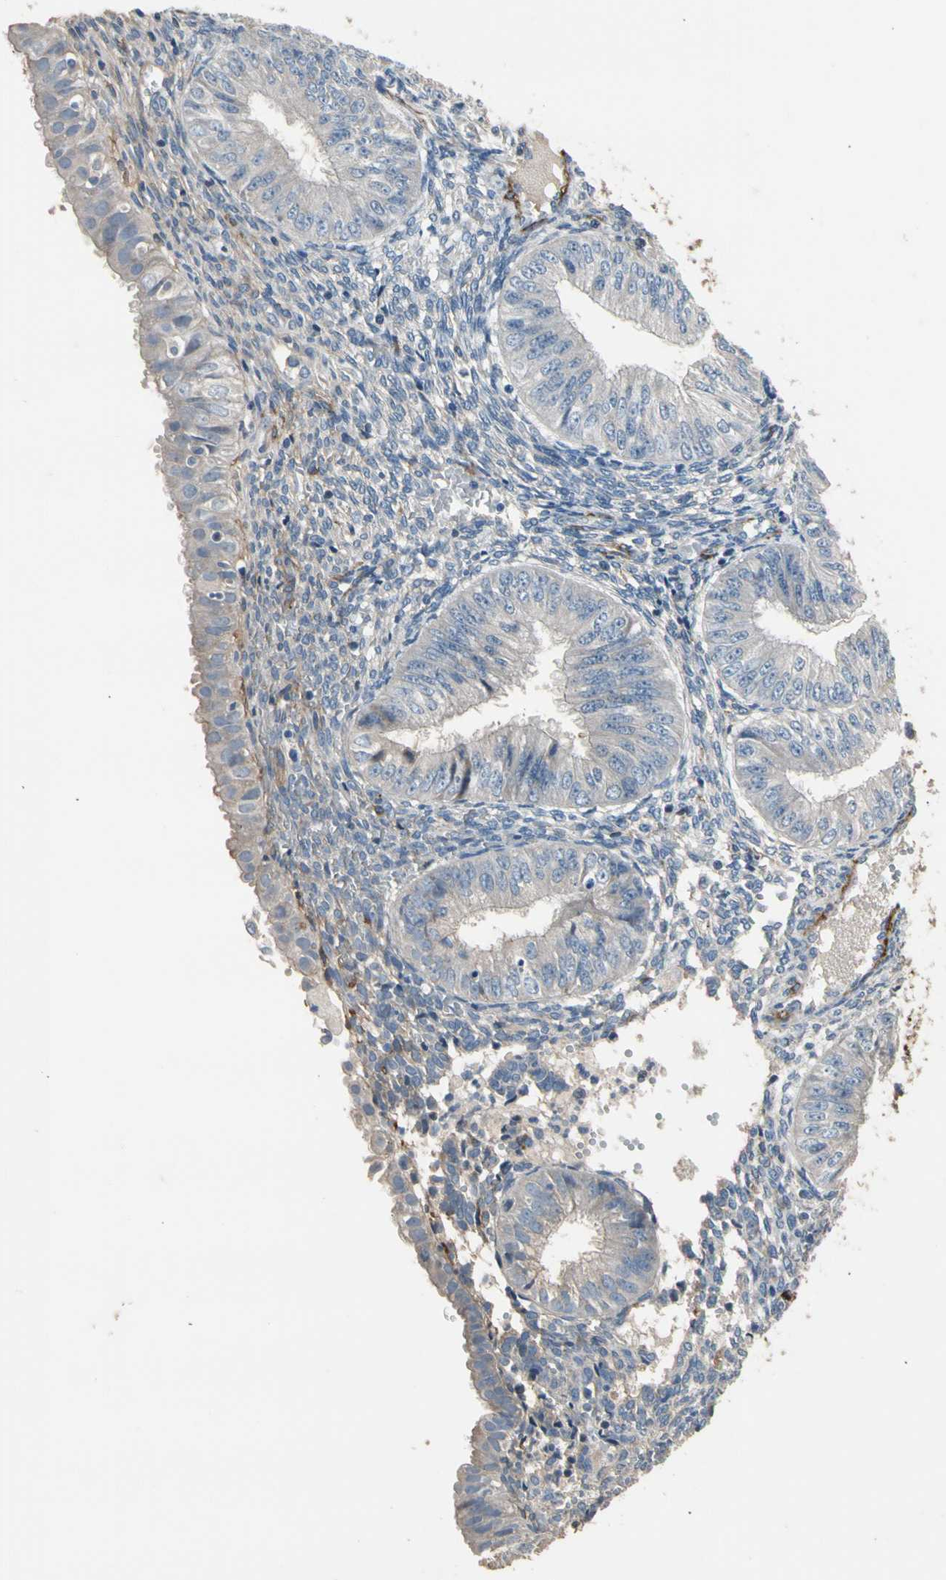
{"staining": {"intensity": "weak", "quantity": "<25%", "location": "cytoplasmic/membranous"}, "tissue": "endometrial cancer", "cell_type": "Tumor cells", "image_type": "cancer", "snomed": [{"axis": "morphology", "description": "Normal tissue, NOS"}, {"axis": "morphology", "description": "Adenocarcinoma, NOS"}, {"axis": "topography", "description": "Endometrium"}], "caption": "A micrograph of human endometrial cancer is negative for staining in tumor cells. The staining was performed using DAB (3,3'-diaminobenzidine) to visualize the protein expression in brown, while the nuclei were stained in blue with hematoxylin (Magnification: 20x).", "gene": "SUSD2", "patient": {"sex": "female", "age": 53}}